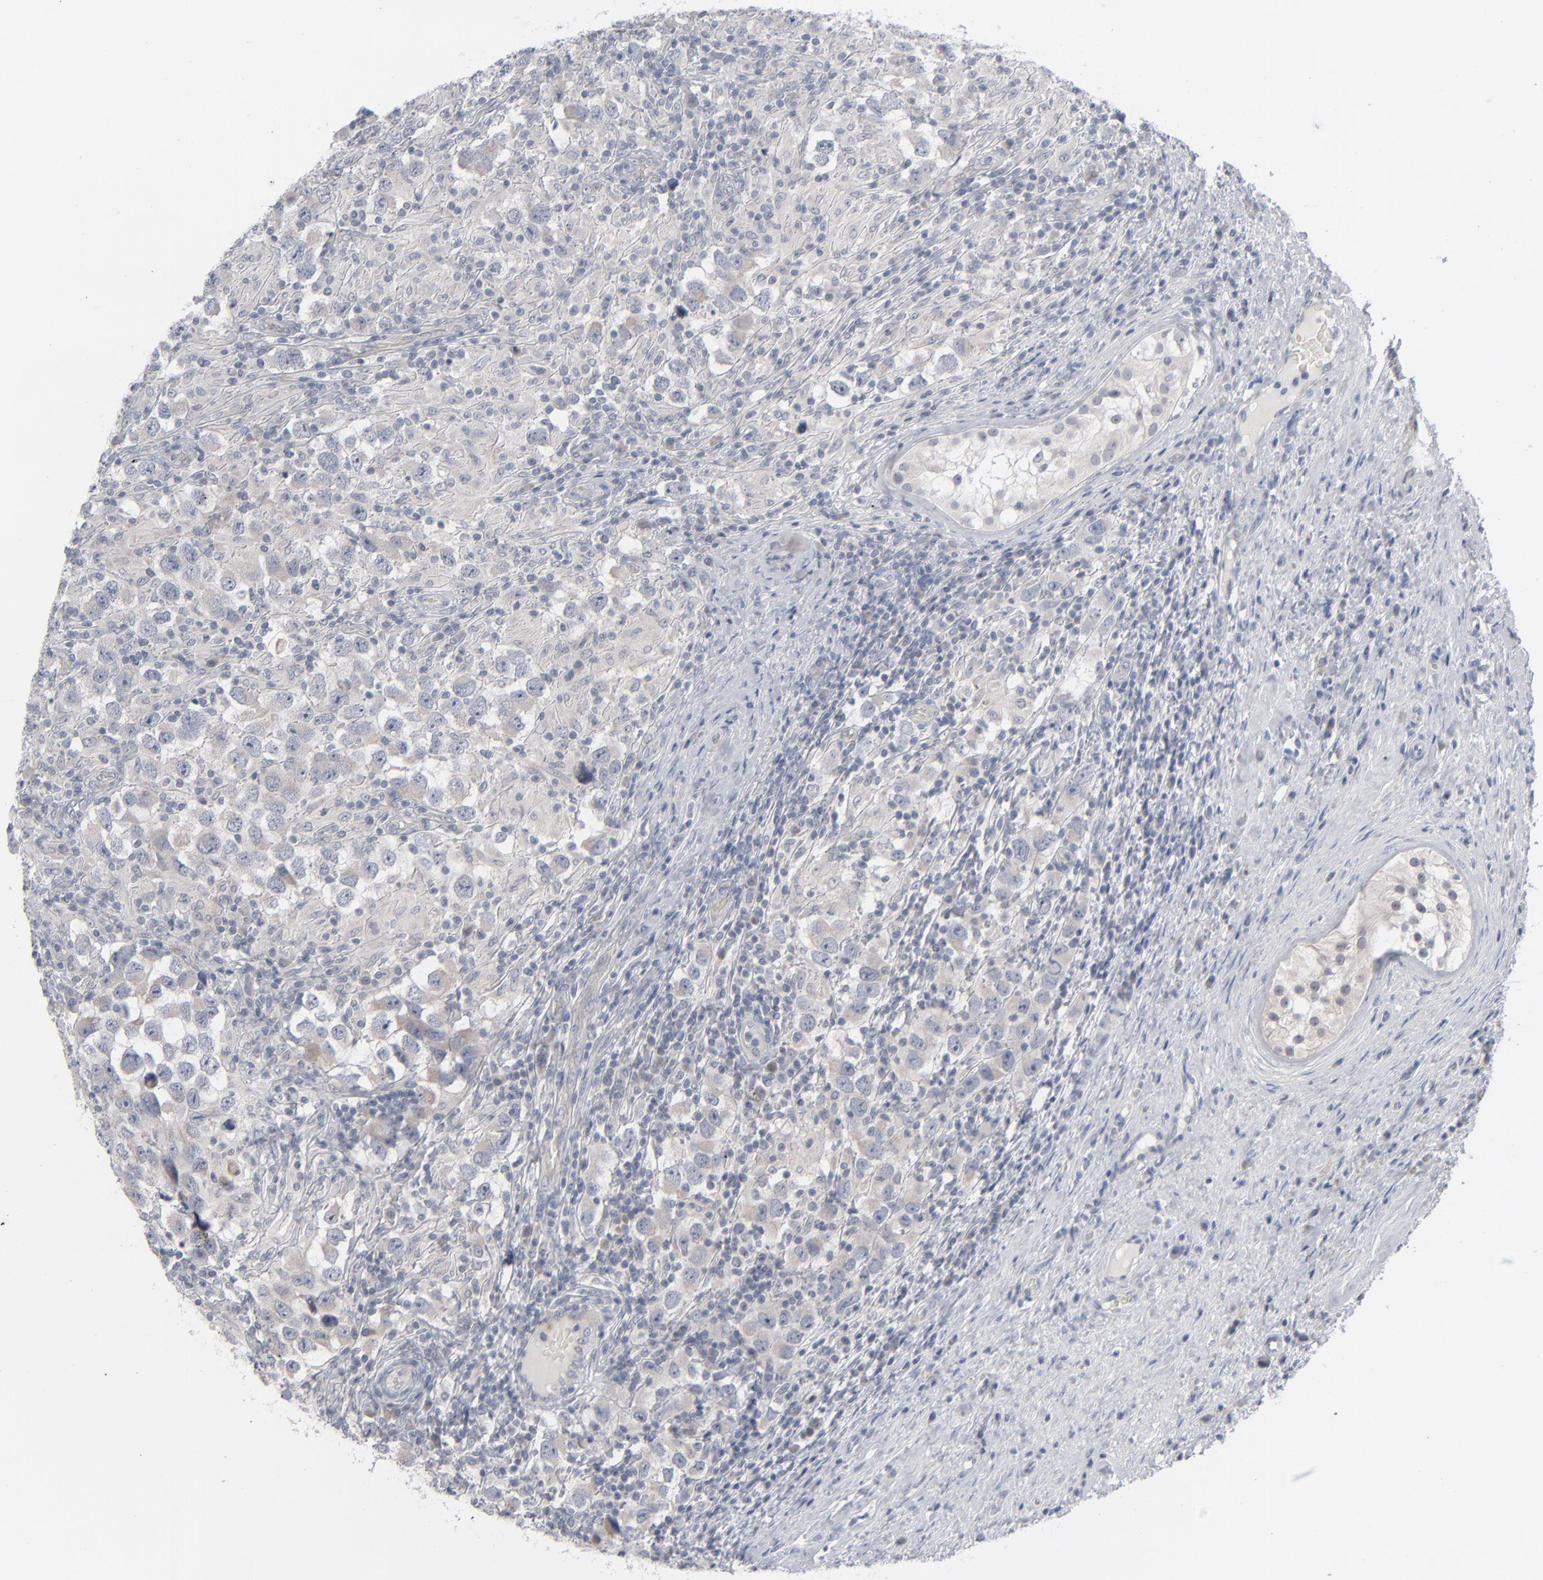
{"staining": {"intensity": "negative", "quantity": "none", "location": "none"}, "tissue": "testis cancer", "cell_type": "Tumor cells", "image_type": "cancer", "snomed": [{"axis": "morphology", "description": "Carcinoma, Embryonal, NOS"}, {"axis": "topography", "description": "Testis"}], "caption": "Image shows no significant protein positivity in tumor cells of testis cancer. (DAB immunohistochemistry, high magnification).", "gene": "POF1B", "patient": {"sex": "male", "age": 21}}